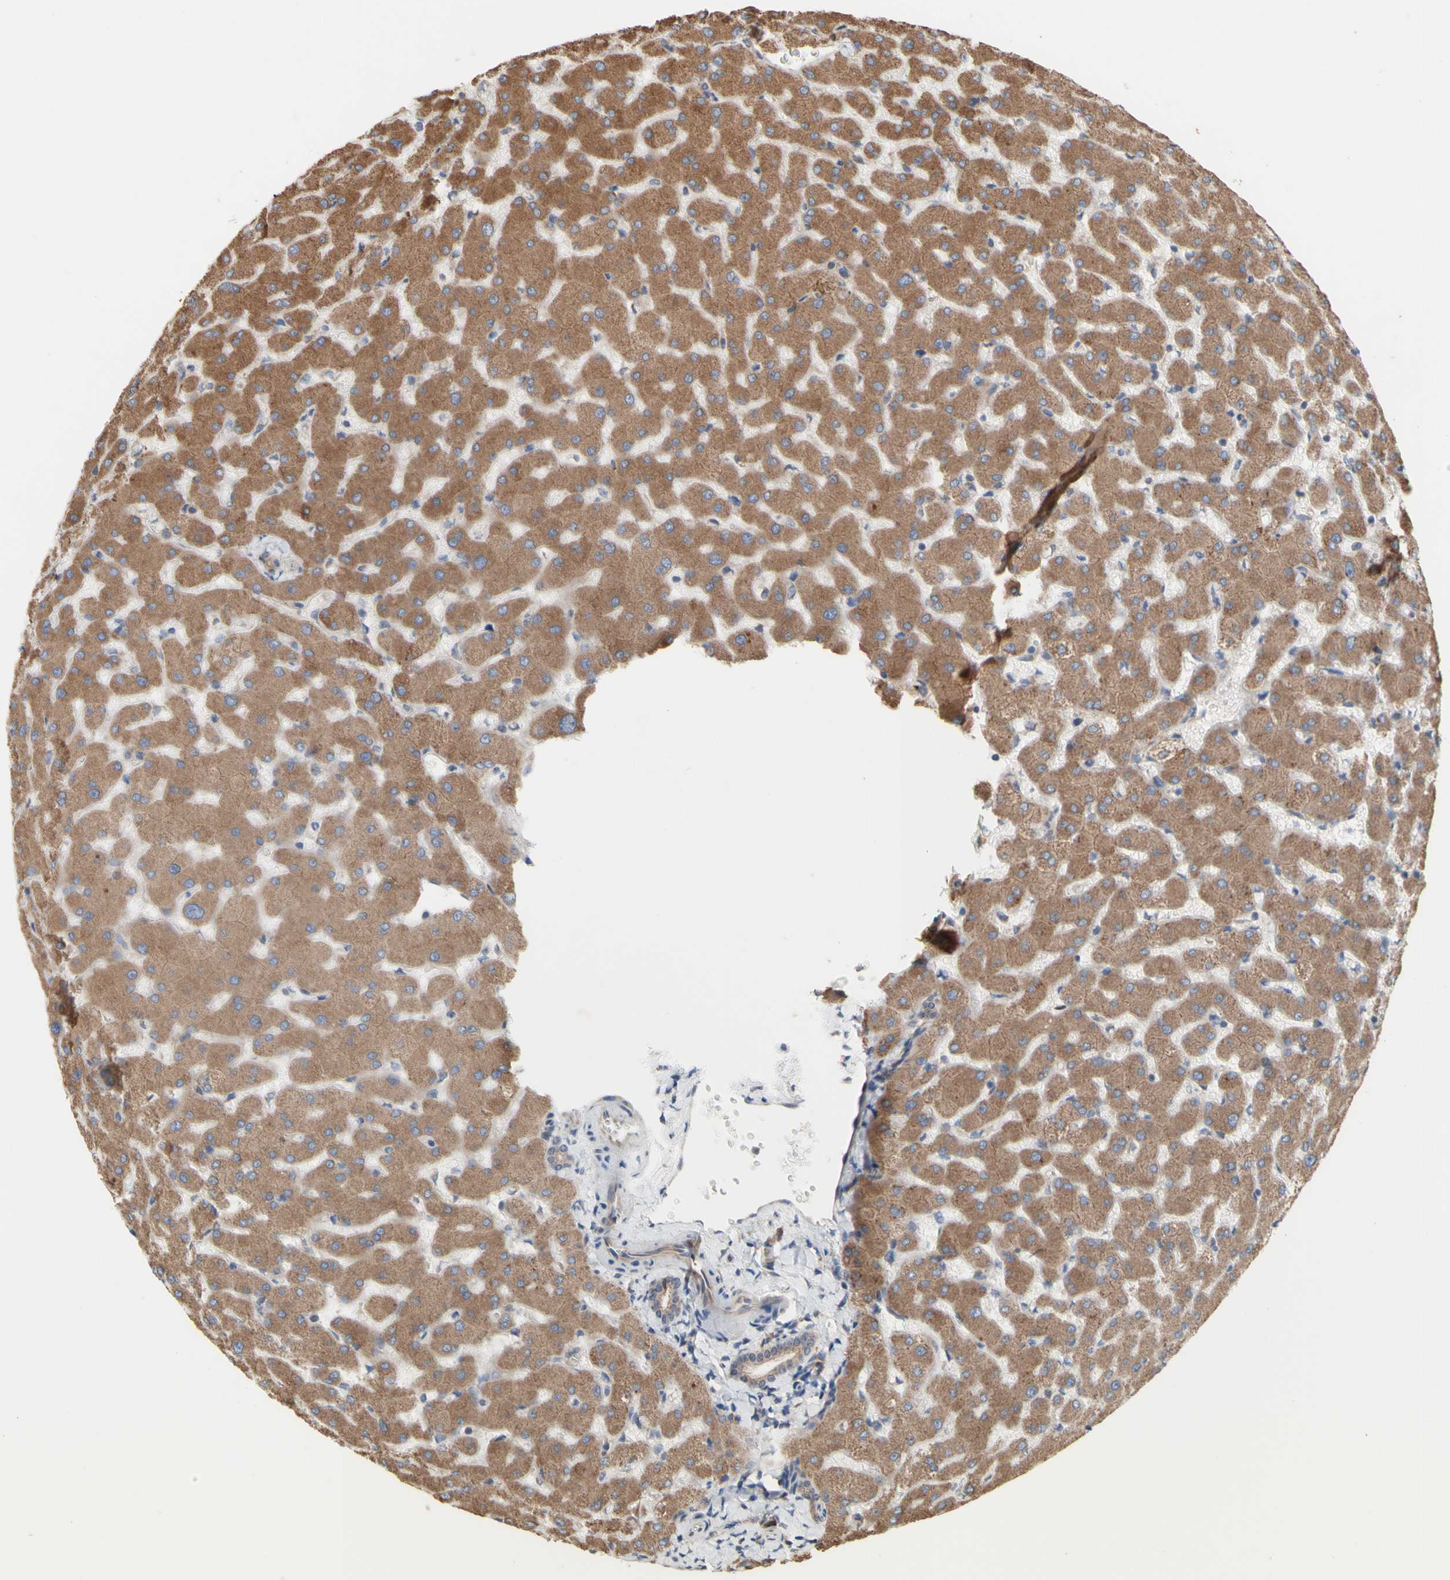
{"staining": {"intensity": "weak", "quantity": ">75%", "location": "cytoplasmic/membranous"}, "tissue": "liver", "cell_type": "Cholangiocytes", "image_type": "normal", "snomed": [{"axis": "morphology", "description": "Normal tissue, NOS"}, {"axis": "topography", "description": "Liver"}], "caption": "Liver stained with DAB IHC reveals low levels of weak cytoplasmic/membranous positivity in approximately >75% of cholangiocytes. (brown staining indicates protein expression, while blue staining denotes nuclei).", "gene": "NECTIN3", "patient": {"sex": "female", "age": 63}}